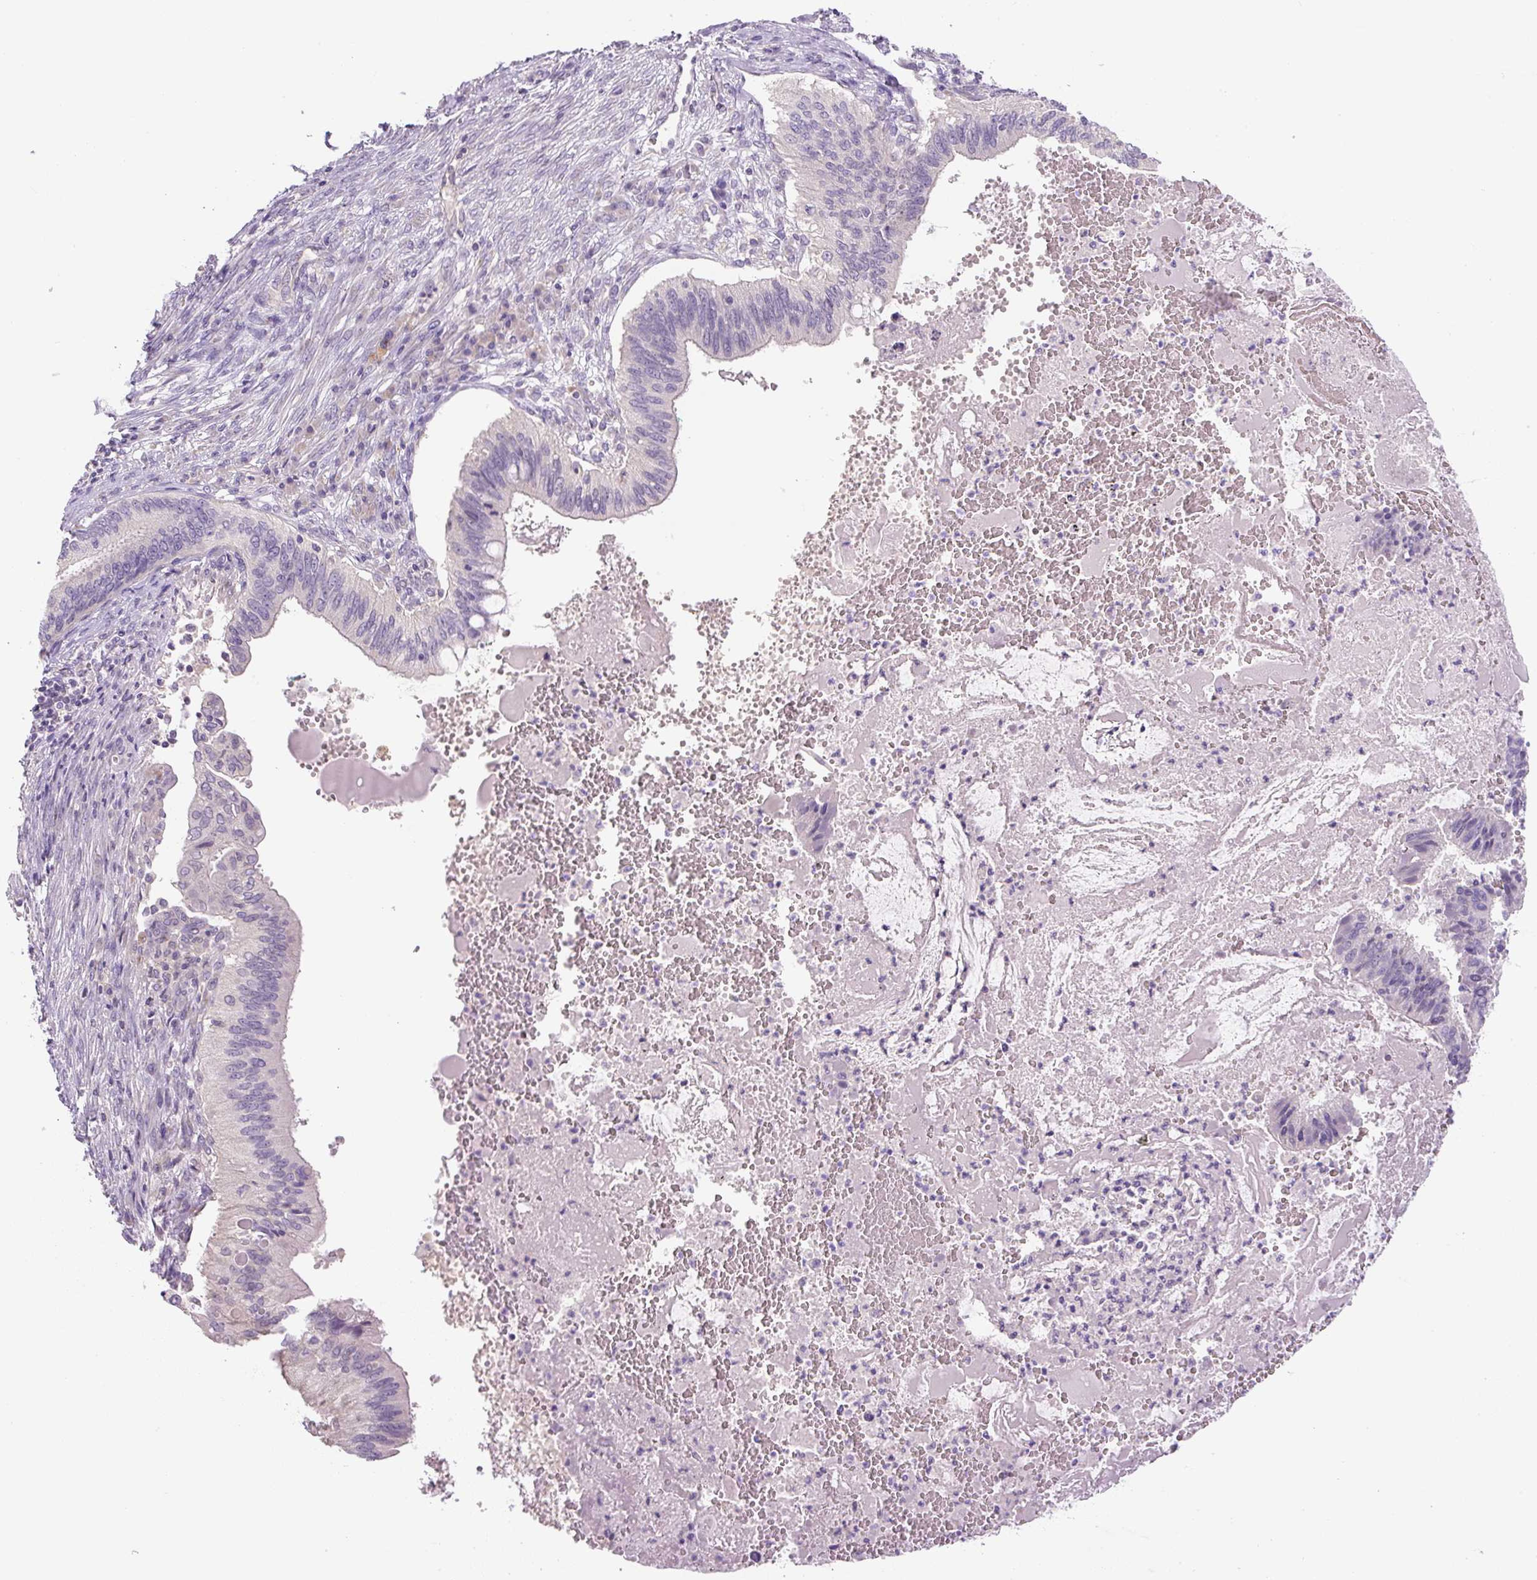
{"staining": {"intensity": "negative", "quantity": "none", "location": "none"}, "tissue": "cervical cancer", "cell_type": "Tumor cells", "image_type": "cancer", "snomed": [{"axis": "morphology", "description": "Adenocarcinoma, NOS"}, {"axis": "topography", "description": "Cervix"}], "caption": "Histopathology image shows no protein positivity in tumor cells of cervical adenocarcinoma tissue. (DAB (3,3'-diaminobenzidine) IHC with hematoxylin counter stain).", "gene": "UBL3", "patient": {"sex": "female", "age": 42}}